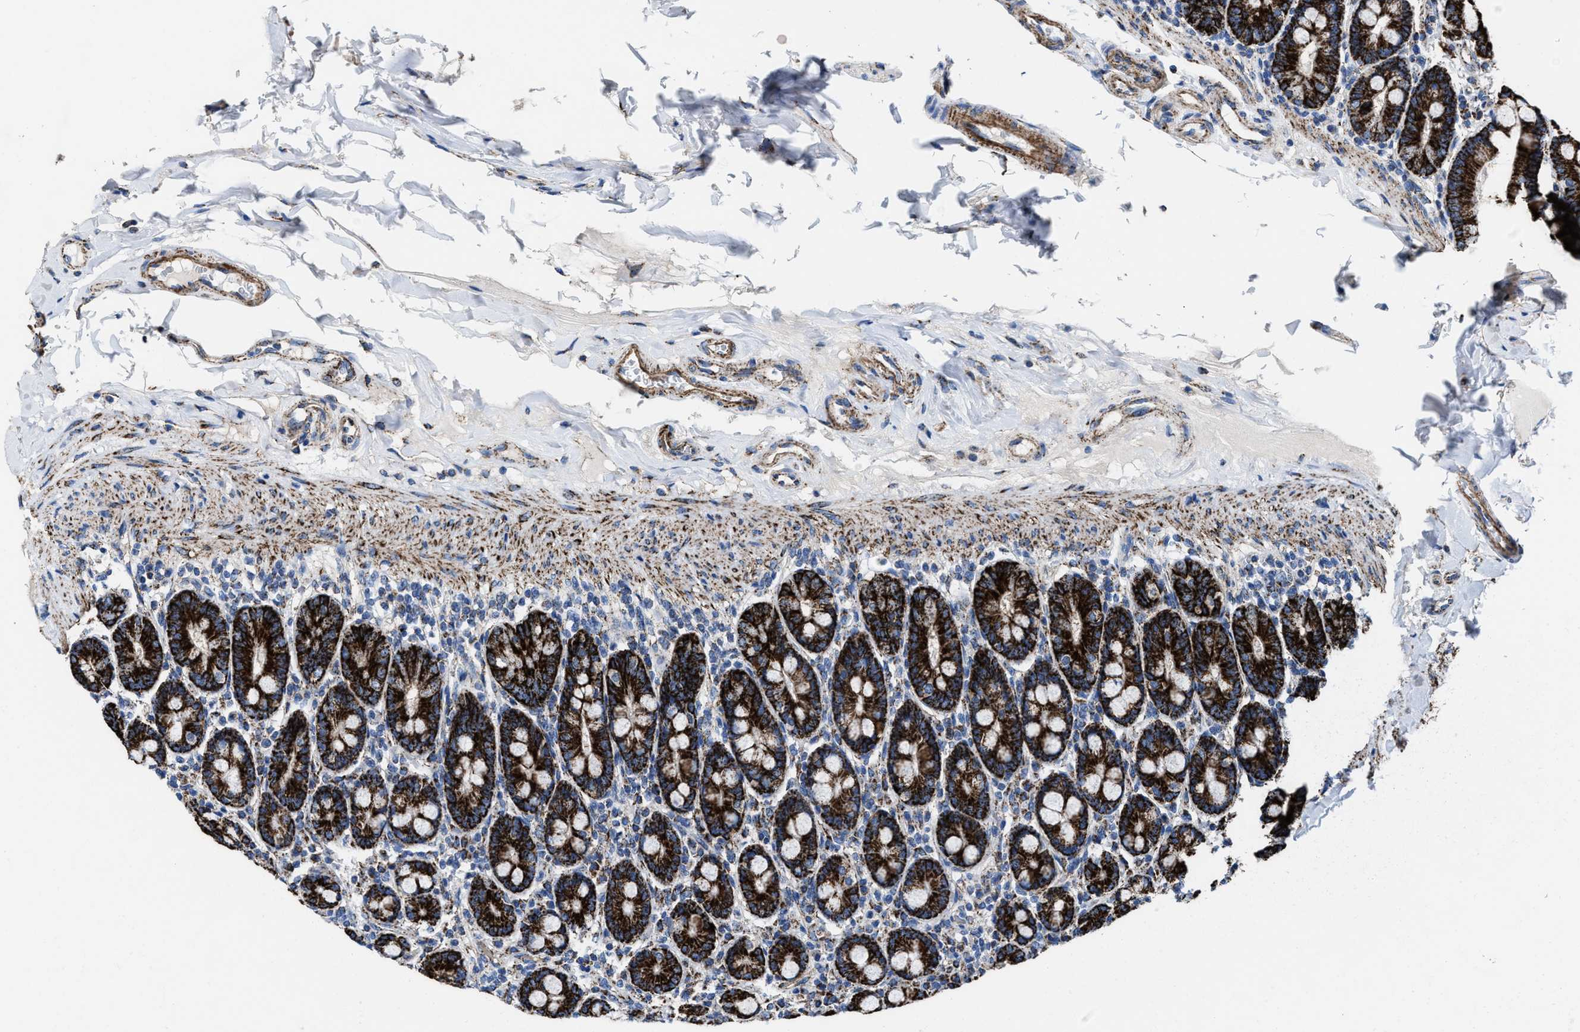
{"staining": {"intensity": "strong", "quantity": ">75%", "location": "cytoplasmic/membranous"}, "tissue": "duodenum", "cell_type": "Glandular cells", "image_type": "normal", "snomed": [{"axis": "morphology", "description": "Normal tissue, NOS"}, {"axis": "topography", "description": "Duodenum"}], "caption": "Glandular cells exhibit strong cytoplasmic/membranous staining in approximately >75% of cells in benign duodenum.", "gene": "ALDH1B1", "patient": {"sex": "male", "age": 50}}